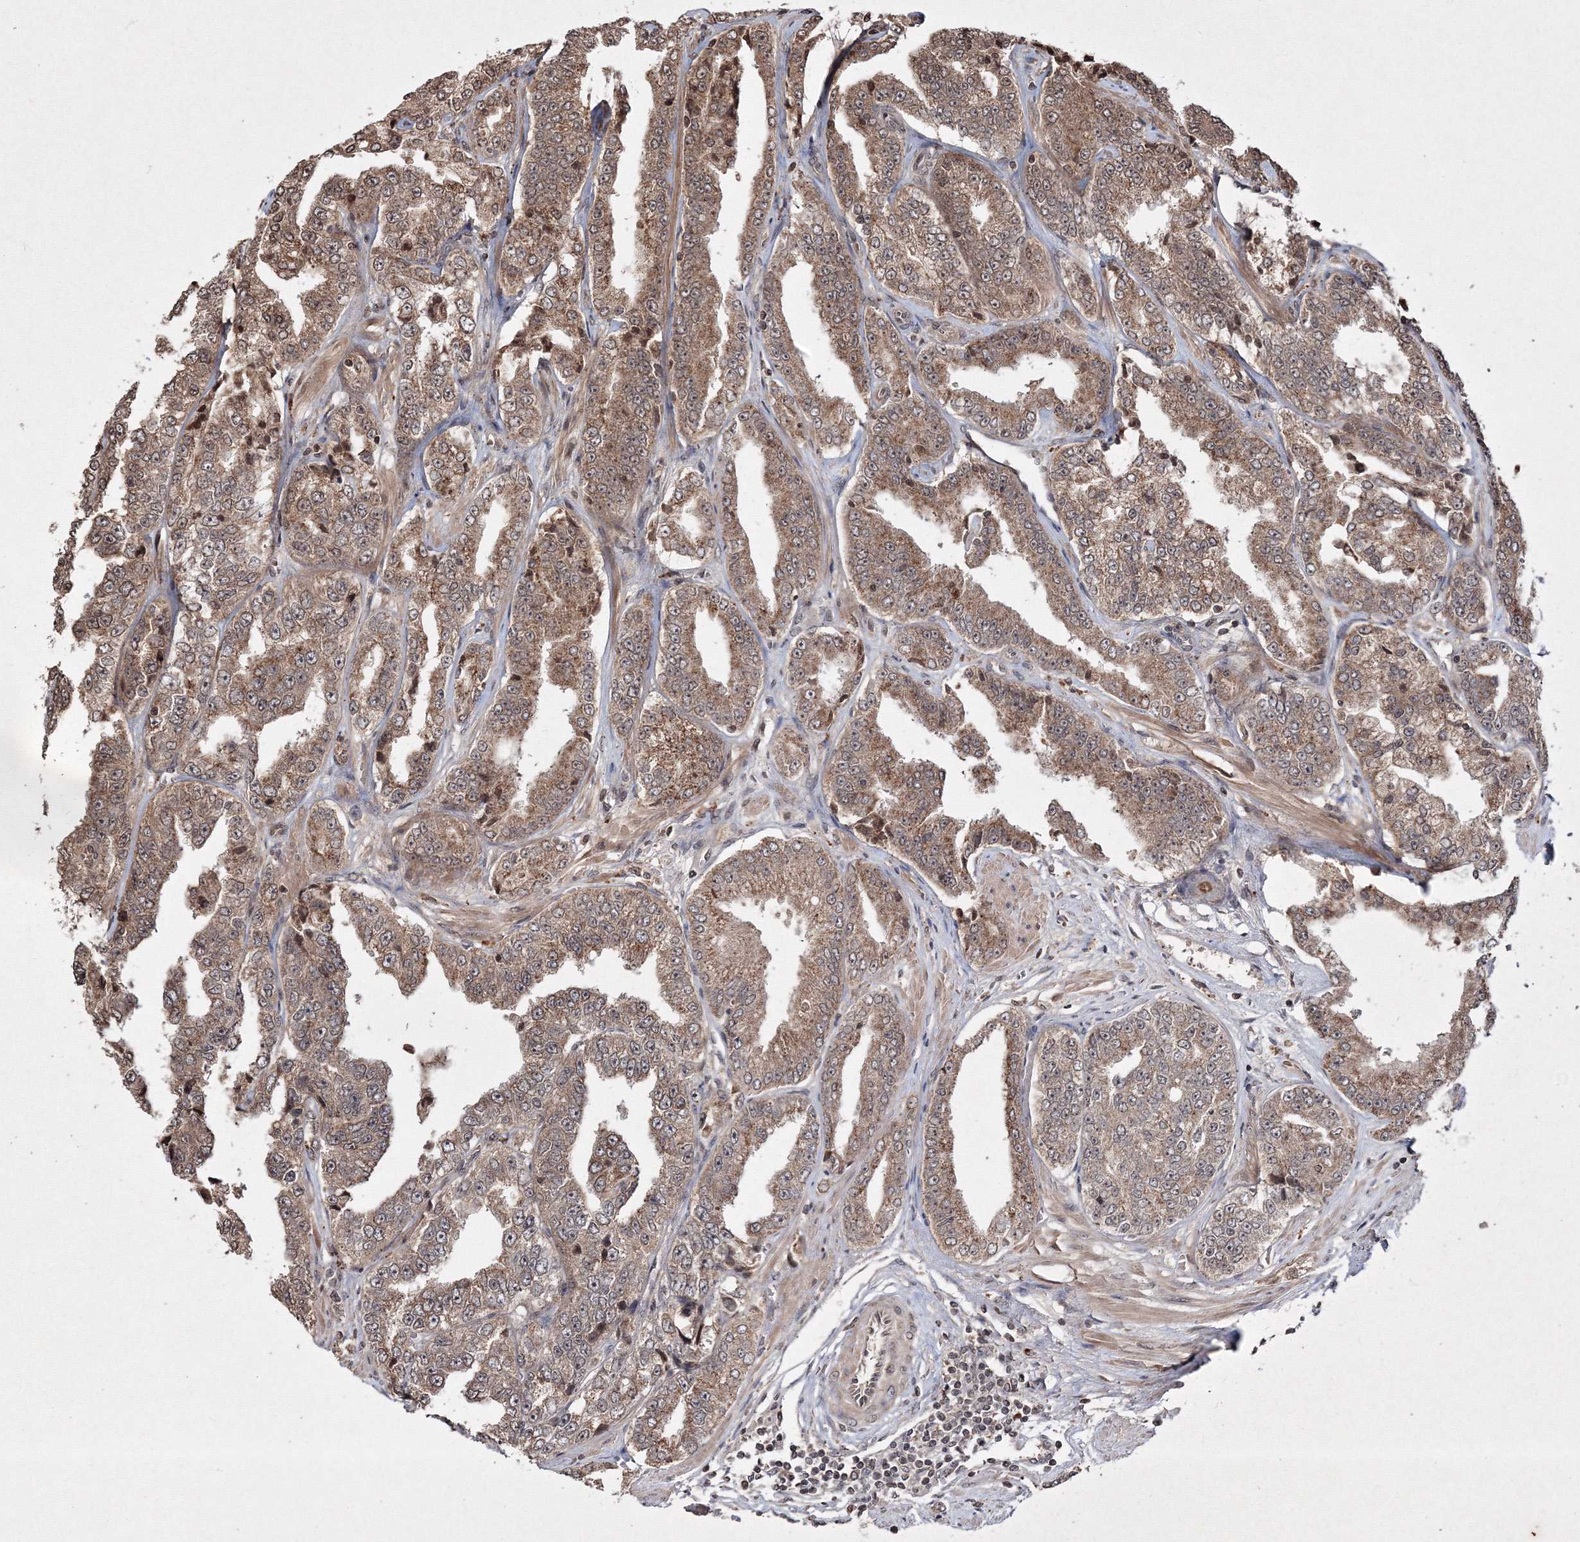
{"staining": {"intensity": "moderate", "quantity": ">75%", "location": "cytoplasmic/membranous,nuclear"}, "tissue": "prostate cancer", "cell_type": "Tumor cells", "image_type": "cancer", "snomed": [{"axis": "morphology", "description": "Adenocarcinoma, High grade"}, {"axis": "topography", "description": "Prostate"}], "caption": "There is medium levels of moderate cytoplasmic/membranous and nuclear positivity in tumor cells of prostate cancer (high-grade adenocarcinoma), as demonstrated by immunohistochemical staining (brown color).", "gene": "PEX13", "patient": {"sex": "male", "age": 71}}